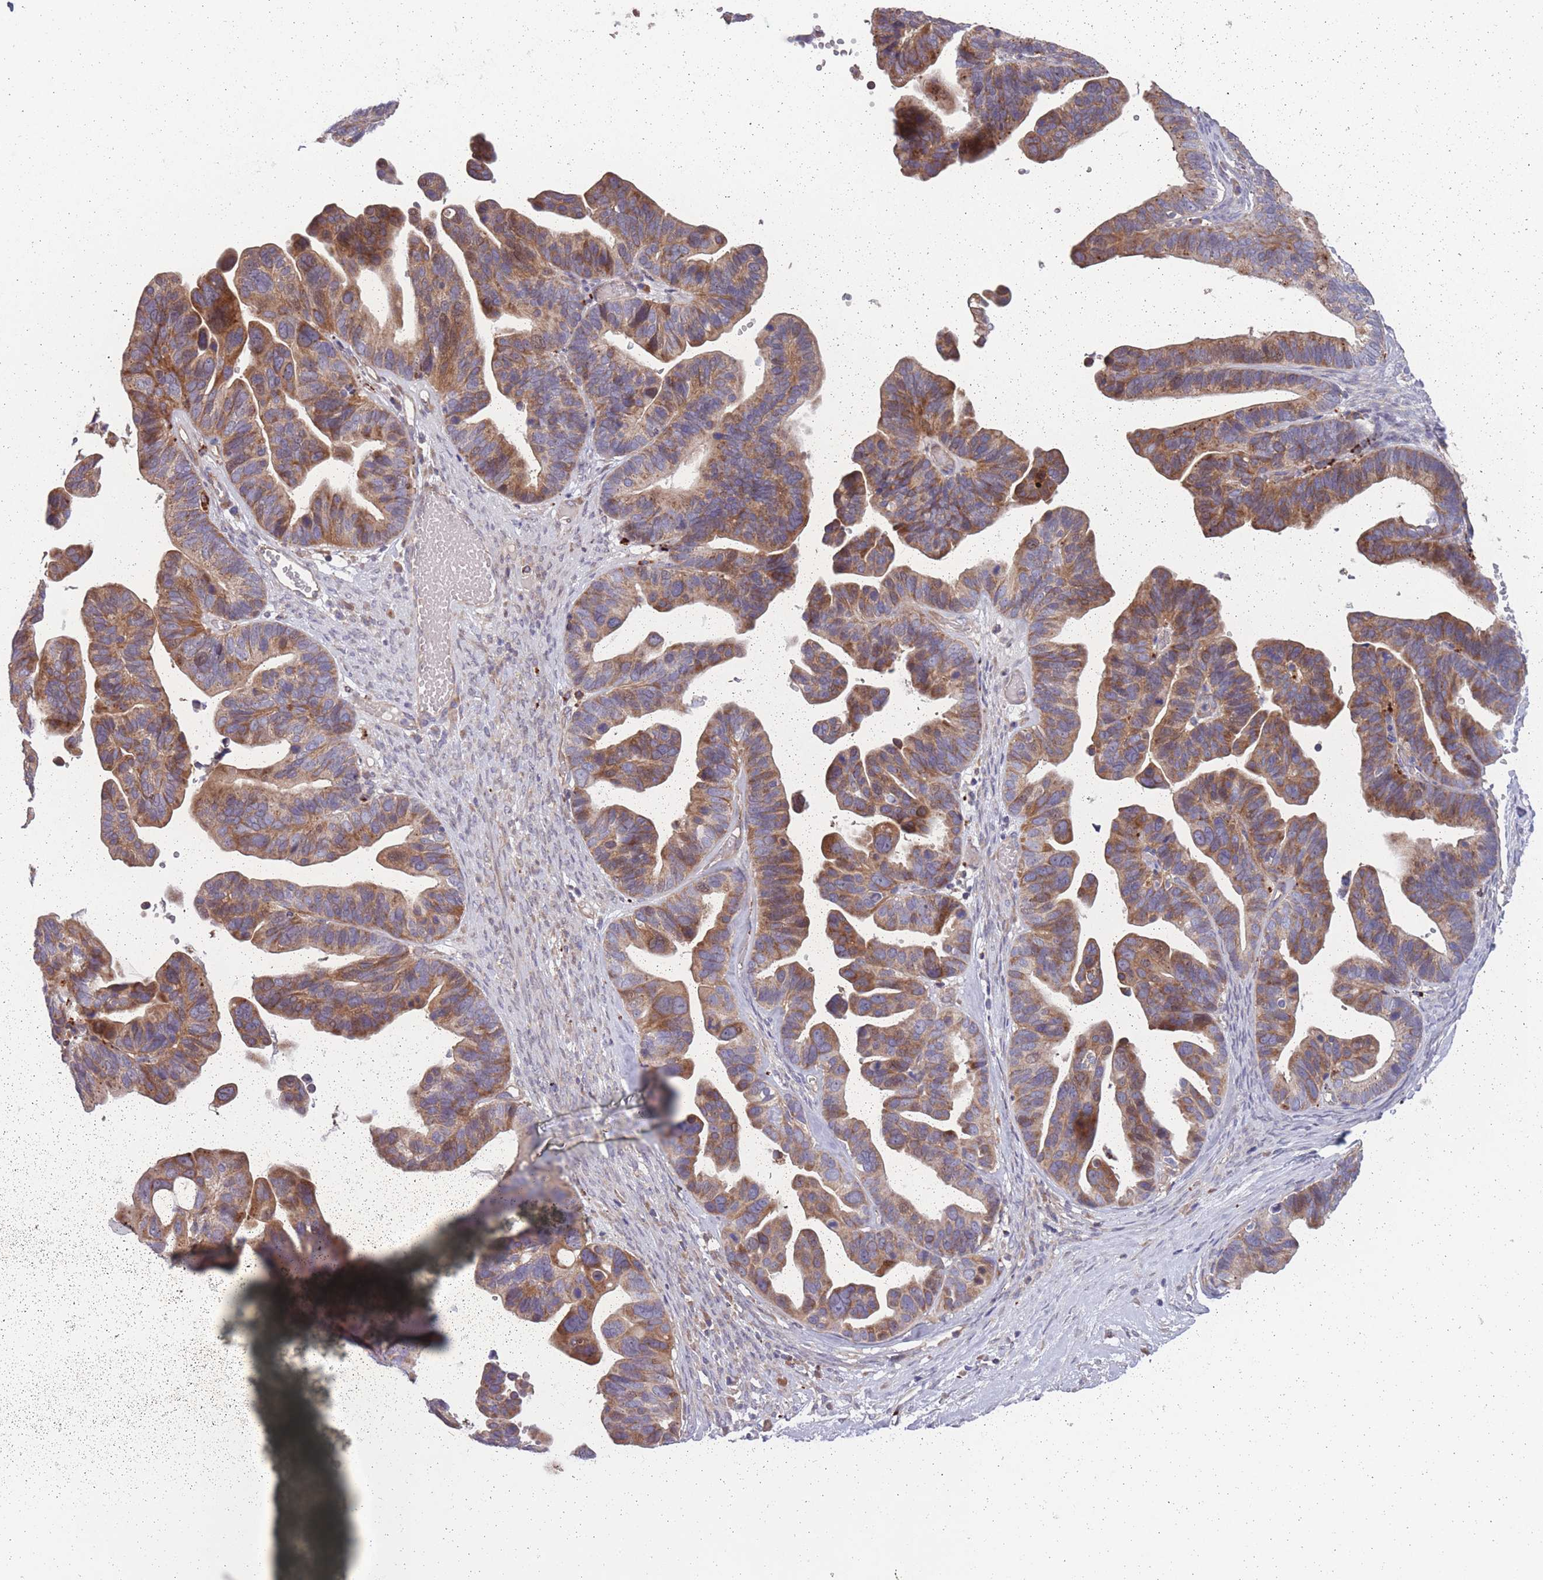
{"staining": {"intensity": "moderate", "quantity": ">75%", "location": "cytoplasmic/membranous"}, "tissue": "ovarian cancer", "cell_type": "Tumor cells", "image_type": "cancer", "snomed": [{"axis": "morphology", "description": "Cystadenocarcinoma, serous, NOS"}, {"axis": "topography", "description": "Ovary"}], "caption": "Tumor cells show medium levels of moderate cytoplasmic/membranous expression in approximately >75% of cells in ovarian serous cystadenocarcinoma.", "gene": "ITPKC", "patient": {"sex": "female", "age": 56}}